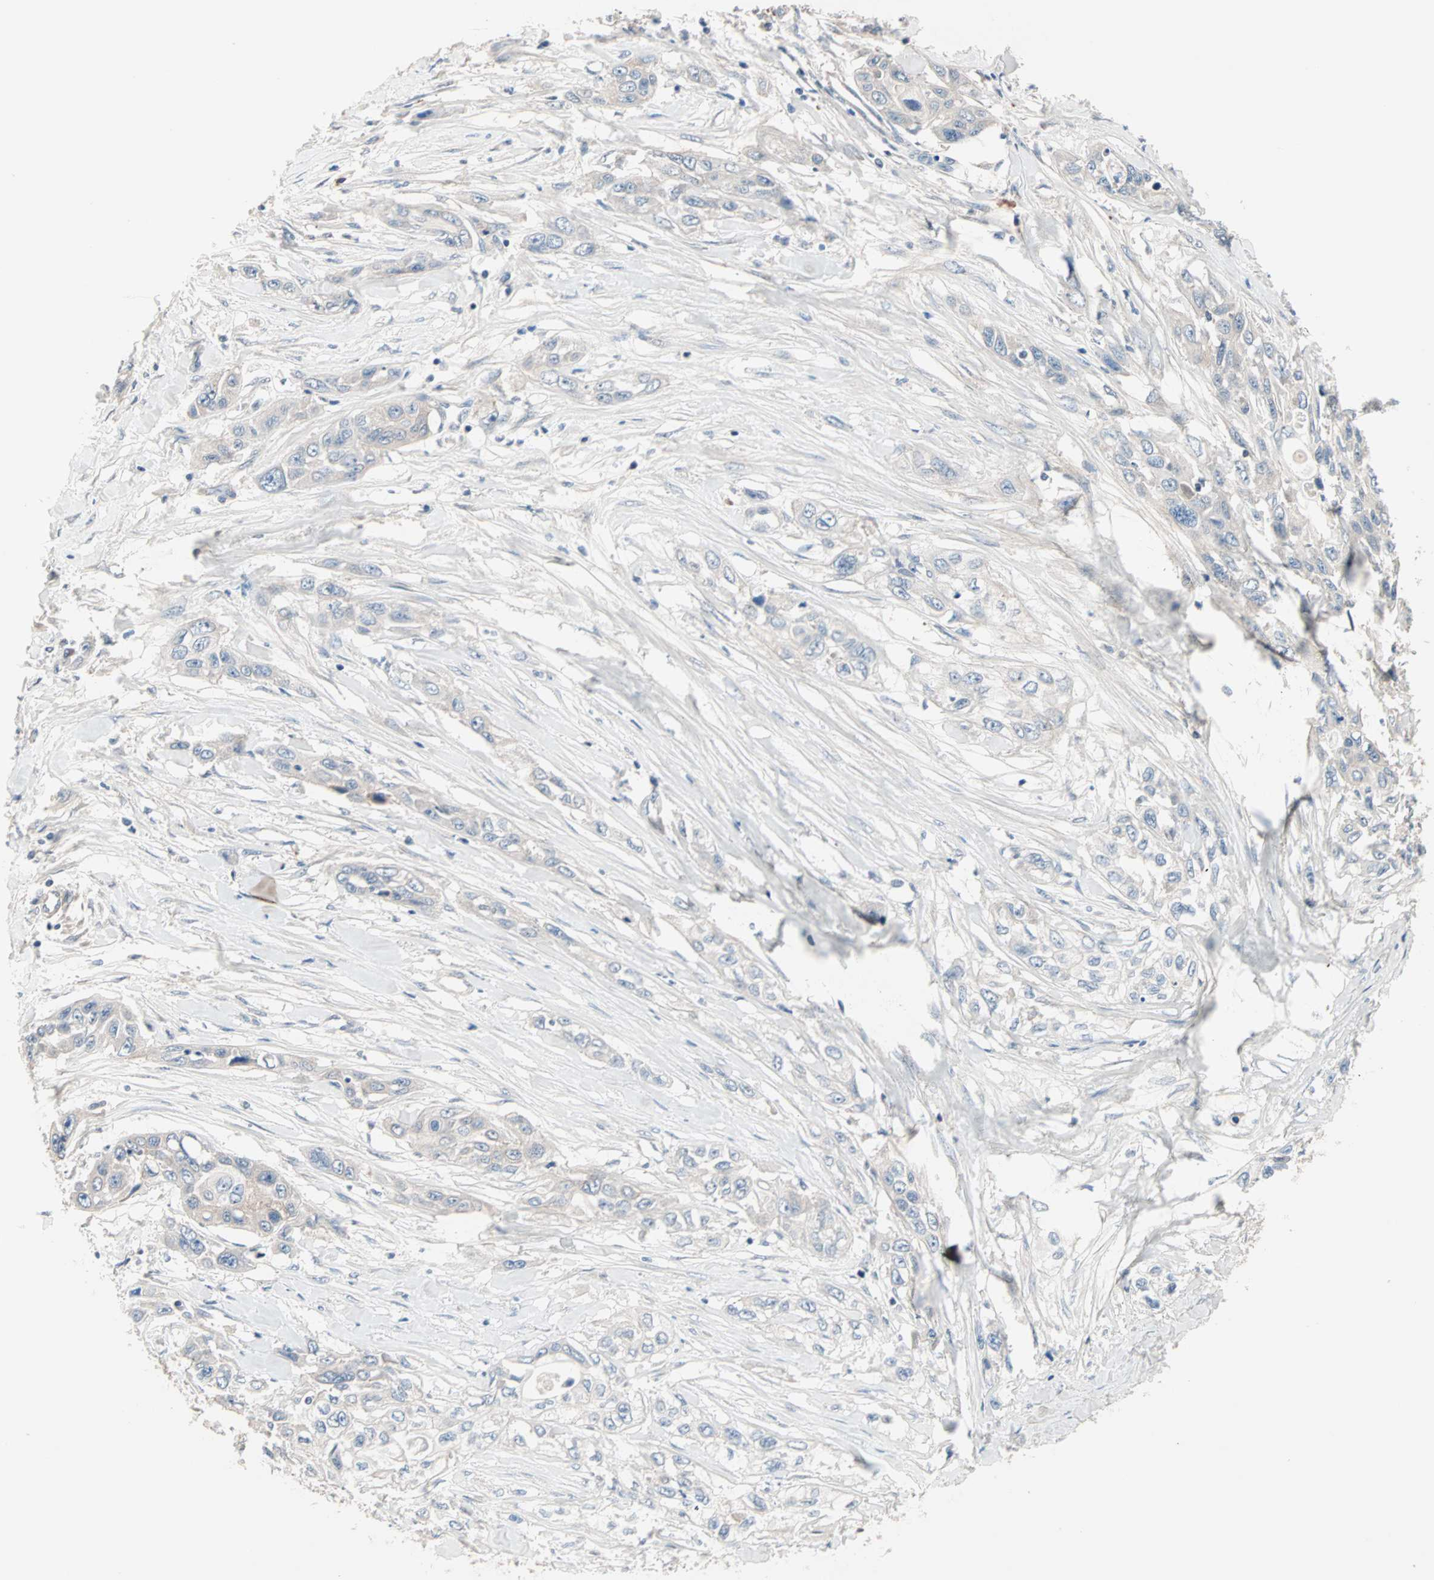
{"staining": {"intensity": "negative", "quantity": "none", "location": "none"}, "tissue": "pancreatic cancer", "cell_type": "Tumor cells", "image_type": "cancer", "snomed": [{"axis": "morphology", "description": "Adenocarcinoma, NOS"}, {"axis": "topography", "description": "Pancreas"}], "caption": "This is a photomicrograph of IHC staining of pancreatic cancer (adenocarcinoma), which shows no staining in tumor cells.", "gene": "CAD", "patient": {"sex": "female", "age": 70}}